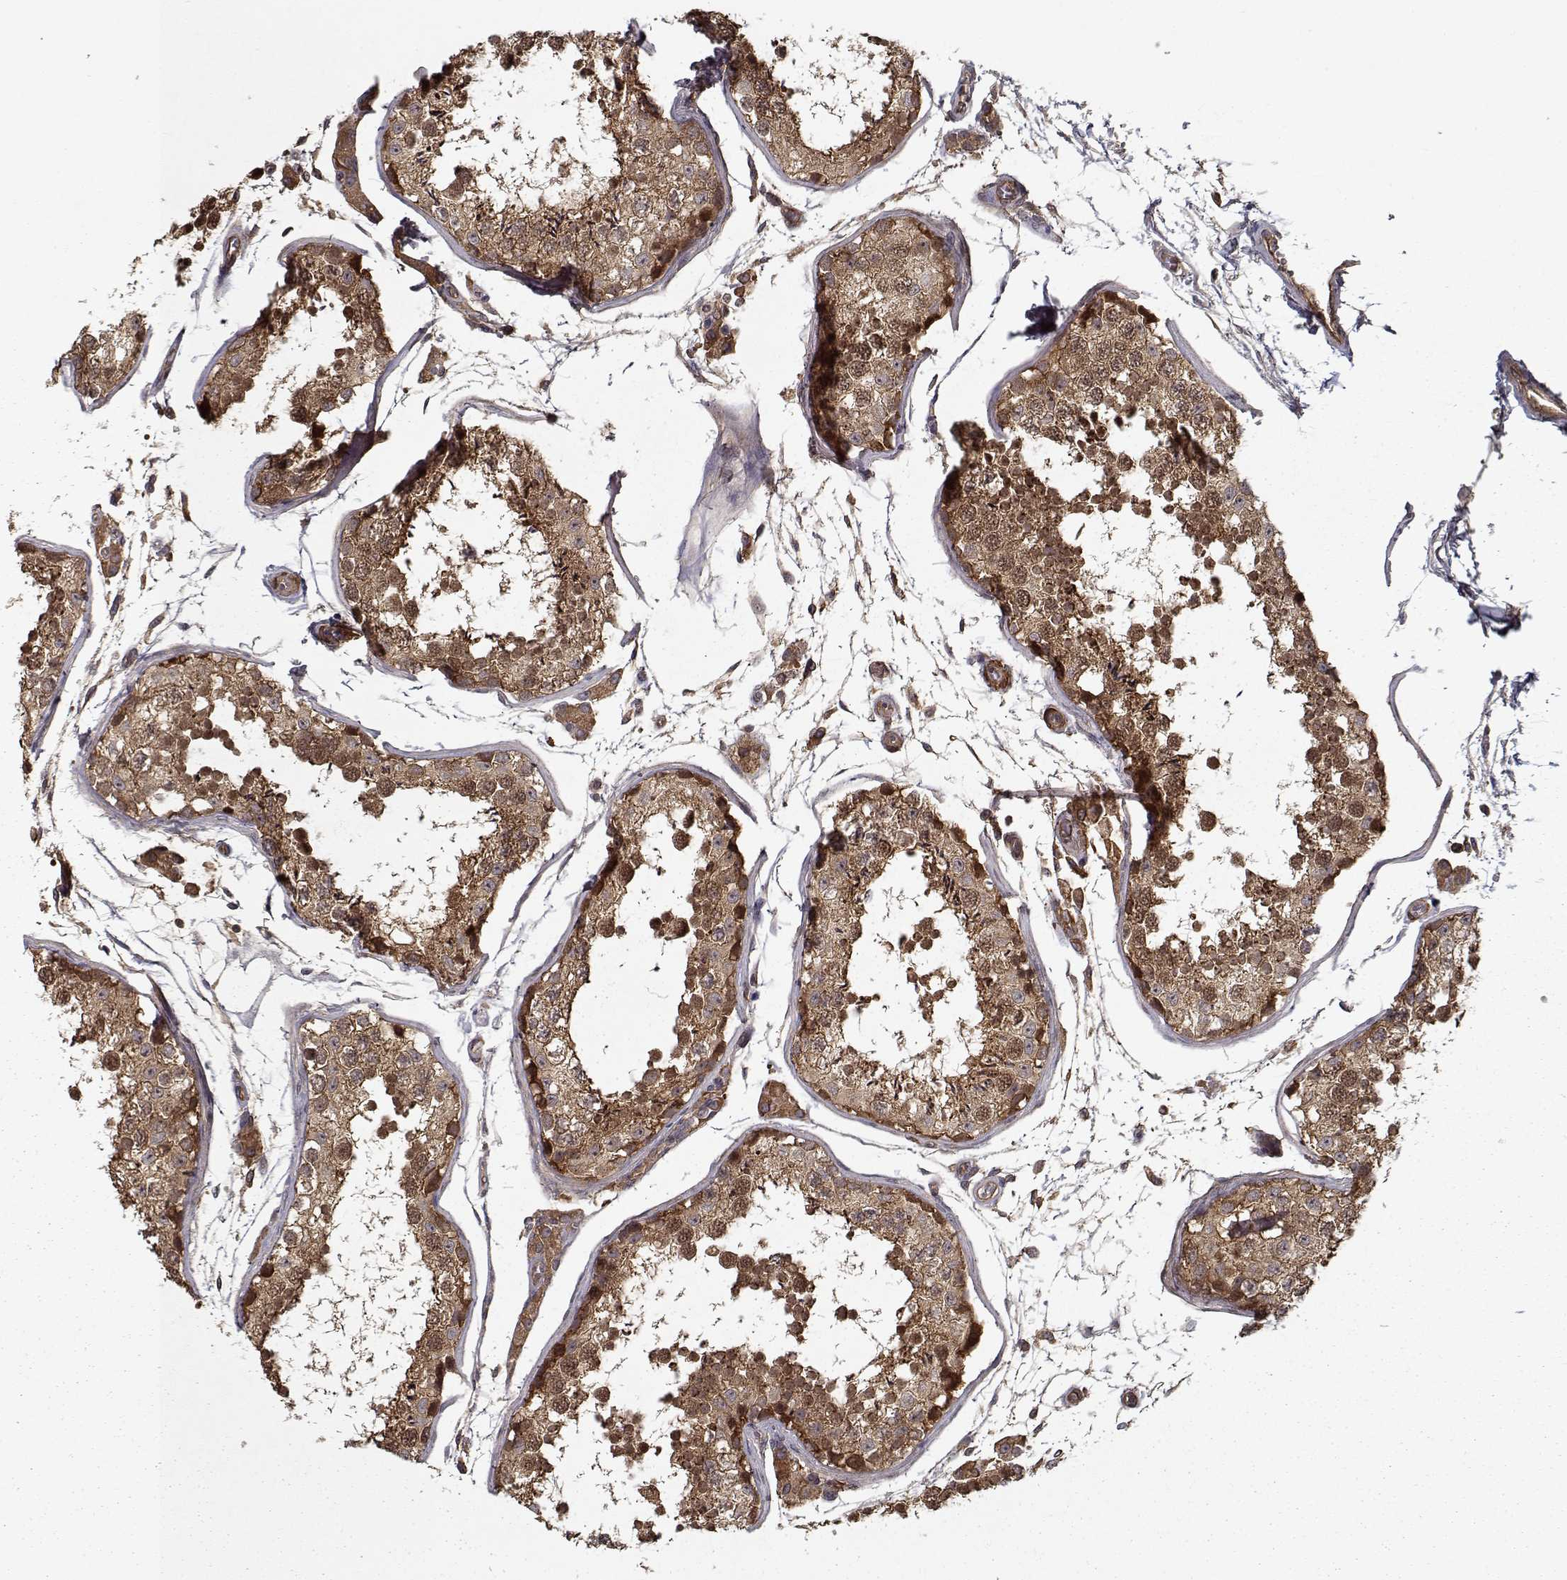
{"staining": {"intensity": "moderate", "quantity": ">75%", "location": "cytoplasmic/membranous,nuclear"}, "tissue": "testis", "cell_type": "Cells in seminiferous ducts", "image_type": "normal", "snomed": [{"axis": "morphology", "description": "Normal tissue, NOS"}, {"axis": "topography", "description": "Testis"}], "caption": "Benign testis was stained to show a protein in brown. There is medium levels of moderate cytoplasmic/membranous,nuclear positivity in approximately >75% of cells in seminiferous ducts.", "gene": "PPP1R12A", "patient": {"sex": "male", "age": 29}}